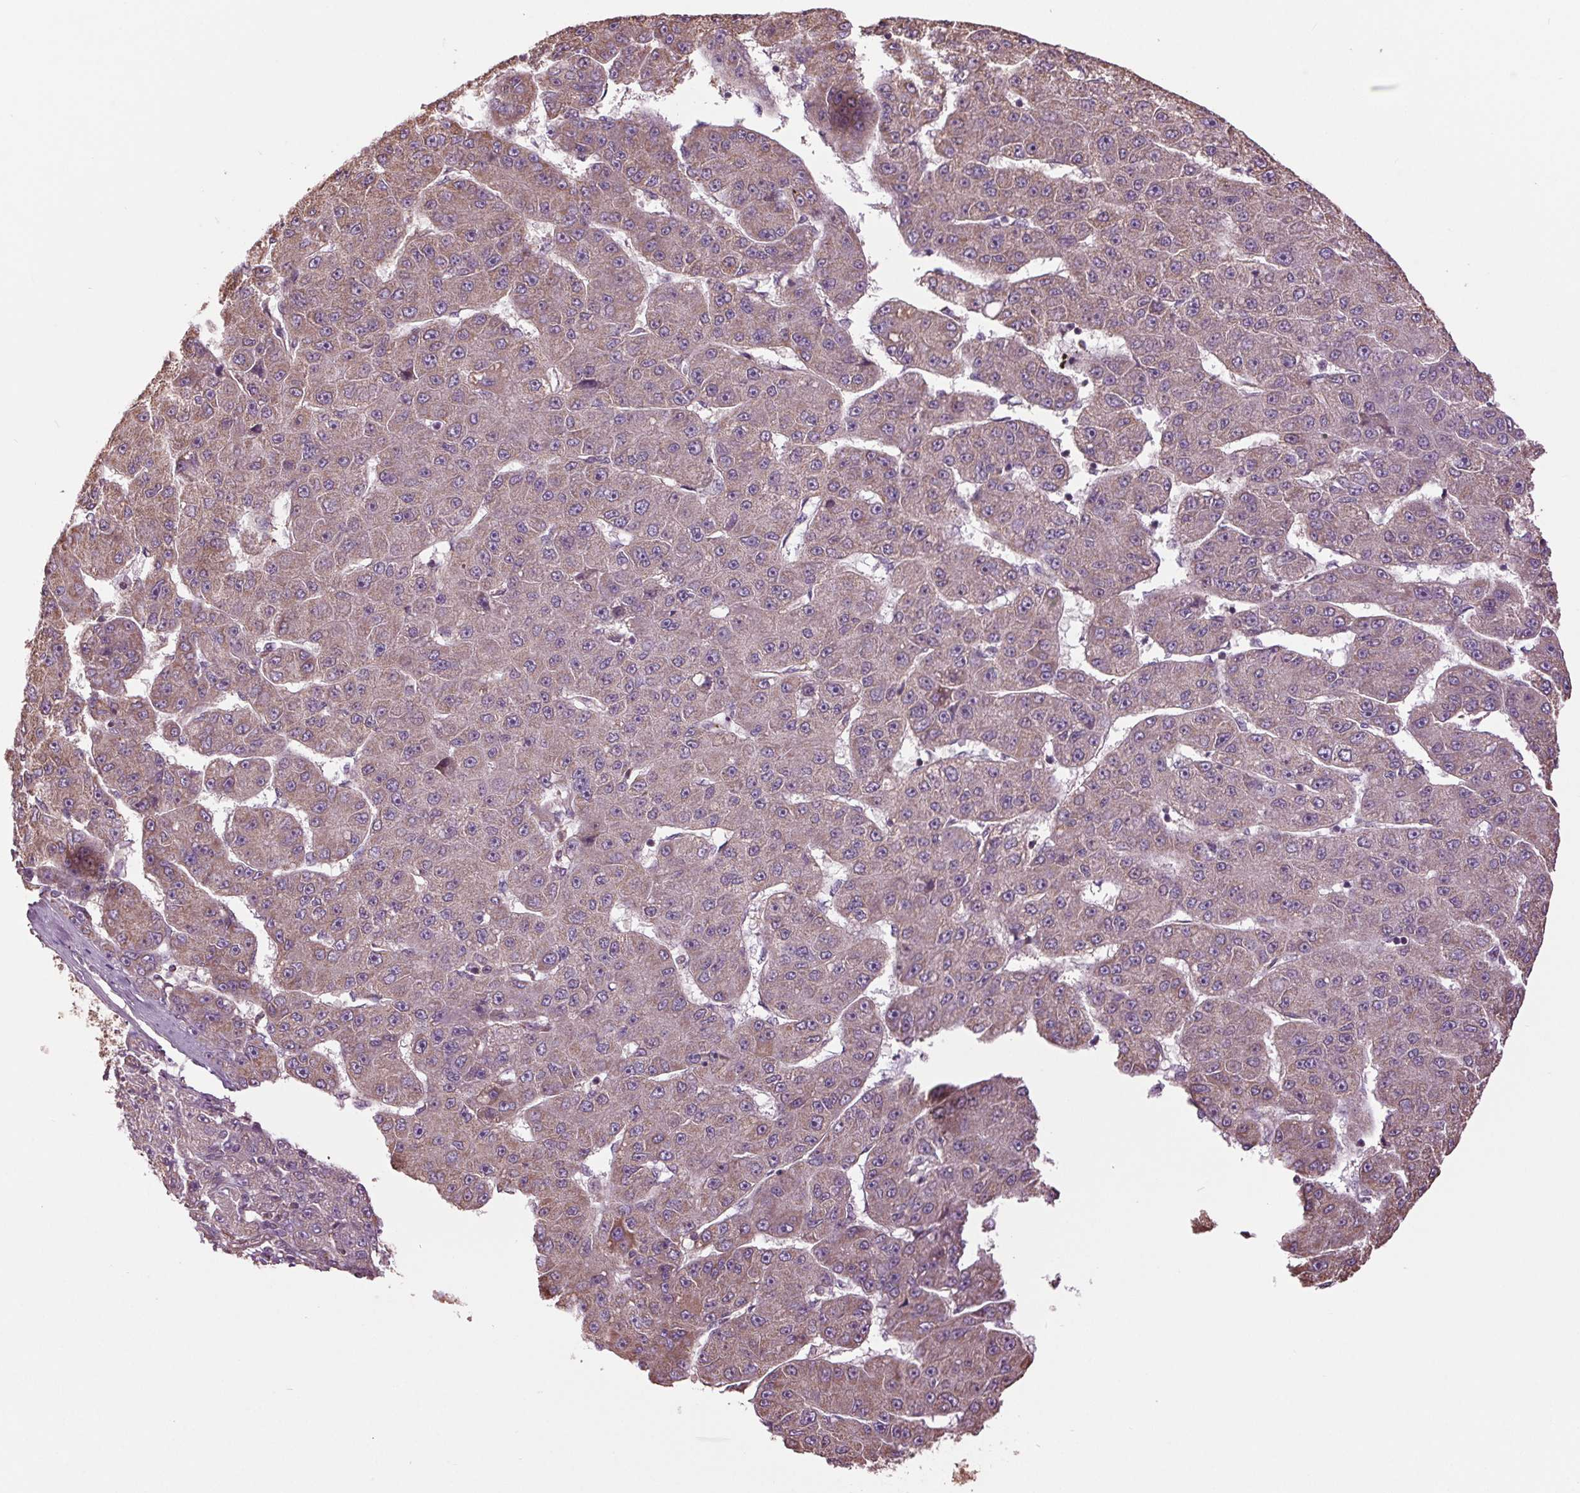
{"staining": {"intensity": "weak", "quantity": "<25%", "location": "cytoplasmic/membranous"}, "tissue": "liver cancer", "cell_type": "Tumor cells", "image_type": "cancer", "snomed": [{"axis": "morphology", "description": "Carcinoma, Hepatocellular, NOS"}, {"axis": "topography", "description": "Liver"}], "caption": "An IHC image of liver cancer is shown. There is no staining in tumor cells of liver cancer.", "gene": "RNPEP", "patient": {"sex": "male", "age": 67}}